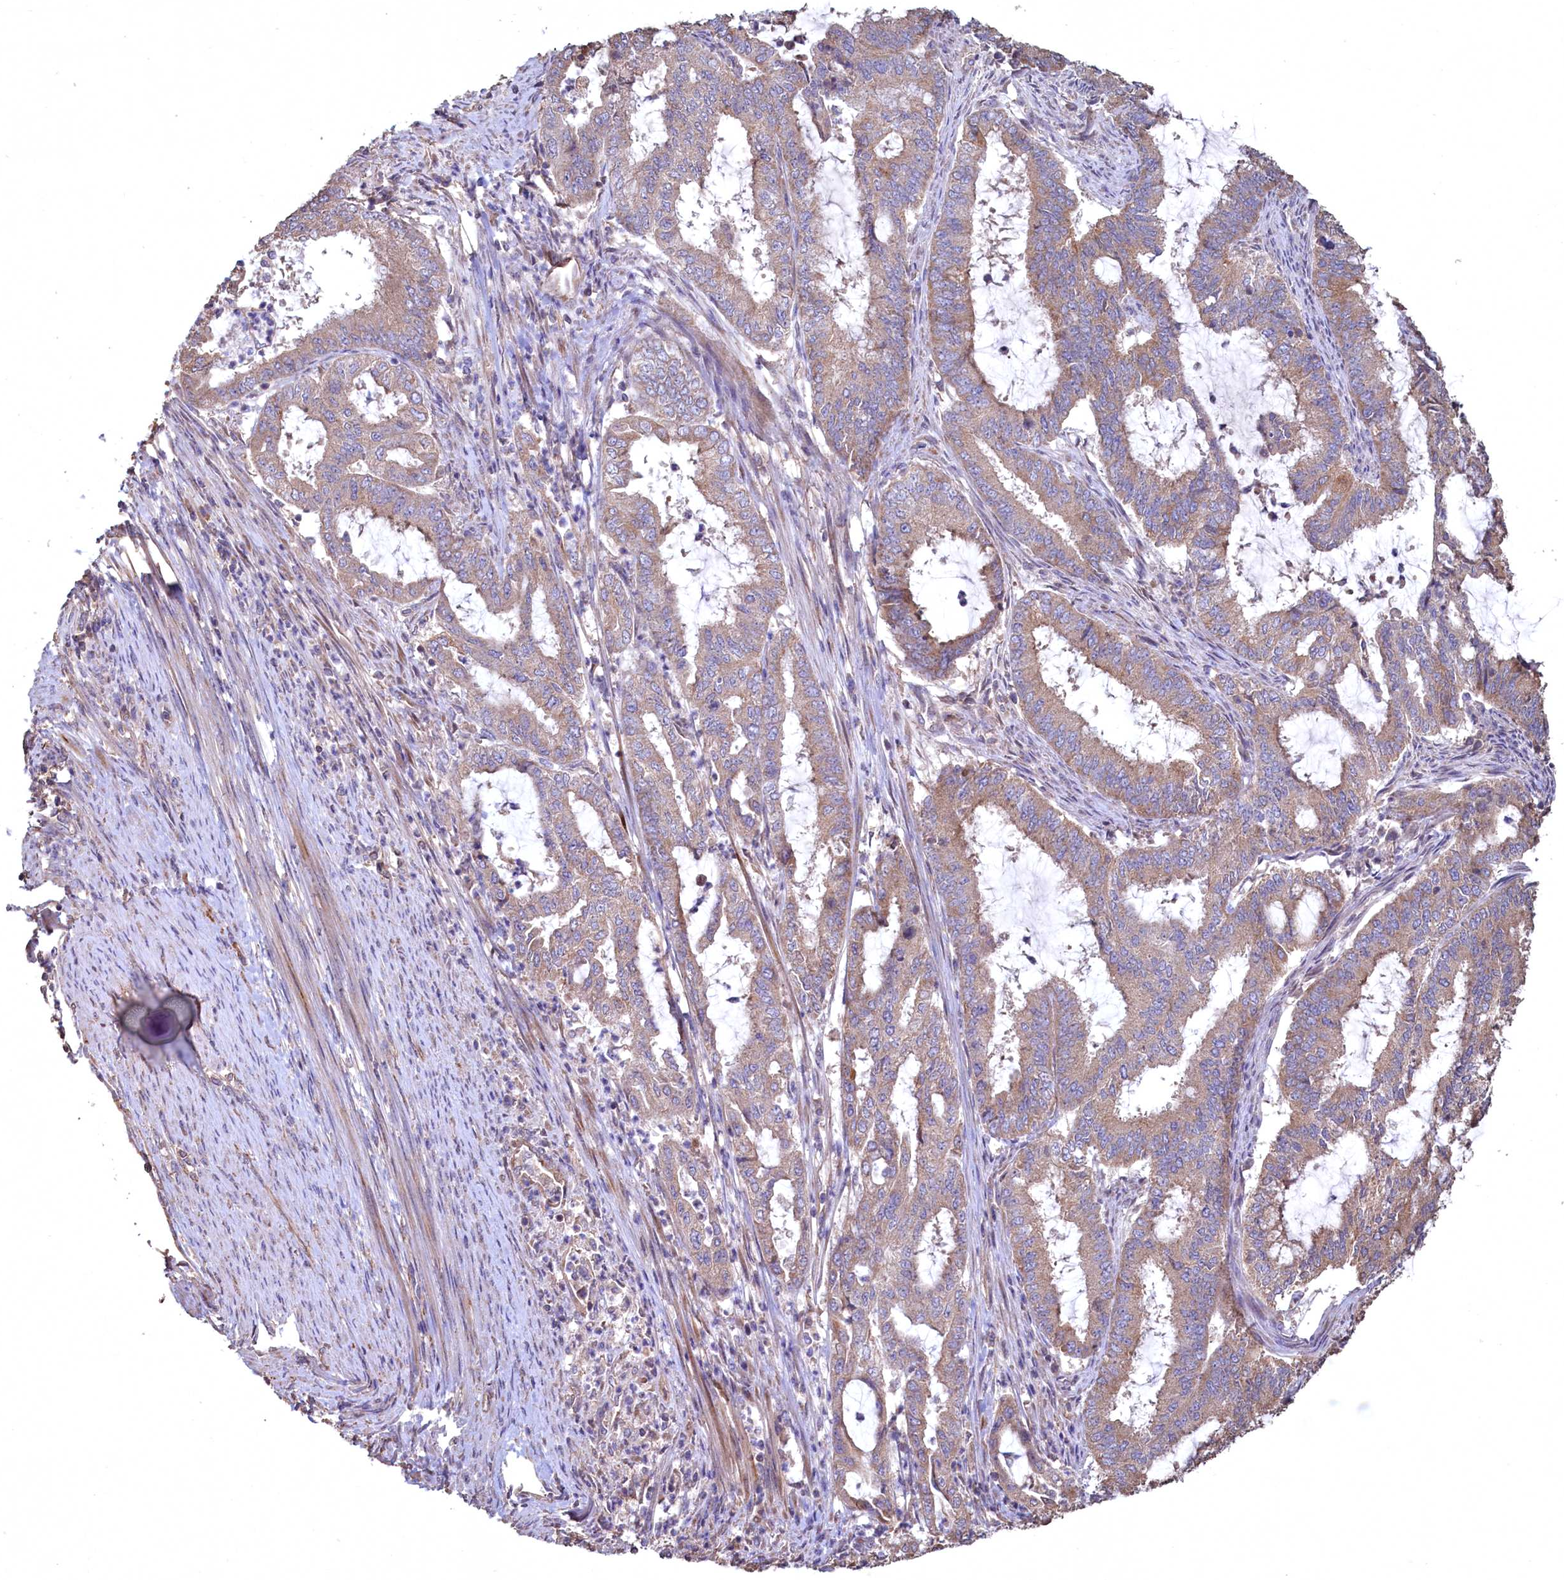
{"staining": {"intensity": "weak", "quantity": ">75%", "location": "cytoplasmic/membranous"}, "tissue": "endometrial cancer", "cell_type": "Tumor cells", "image_type": "cancer", "snomed": [{"axis": "morphology", "description": "Adenocarcinoma, NOS"}, {"axis": "topography", "description": "Endometrium"}], "caption": "Endometrial cancer (adenocarcinoma) was stained to show a protein in brown. There is low levels of weak cytoplasmic/membranous staining in about >75% of tumor cells.", "gene": "FUNDC1", "patient": {"sex": "female", "age": 51}}